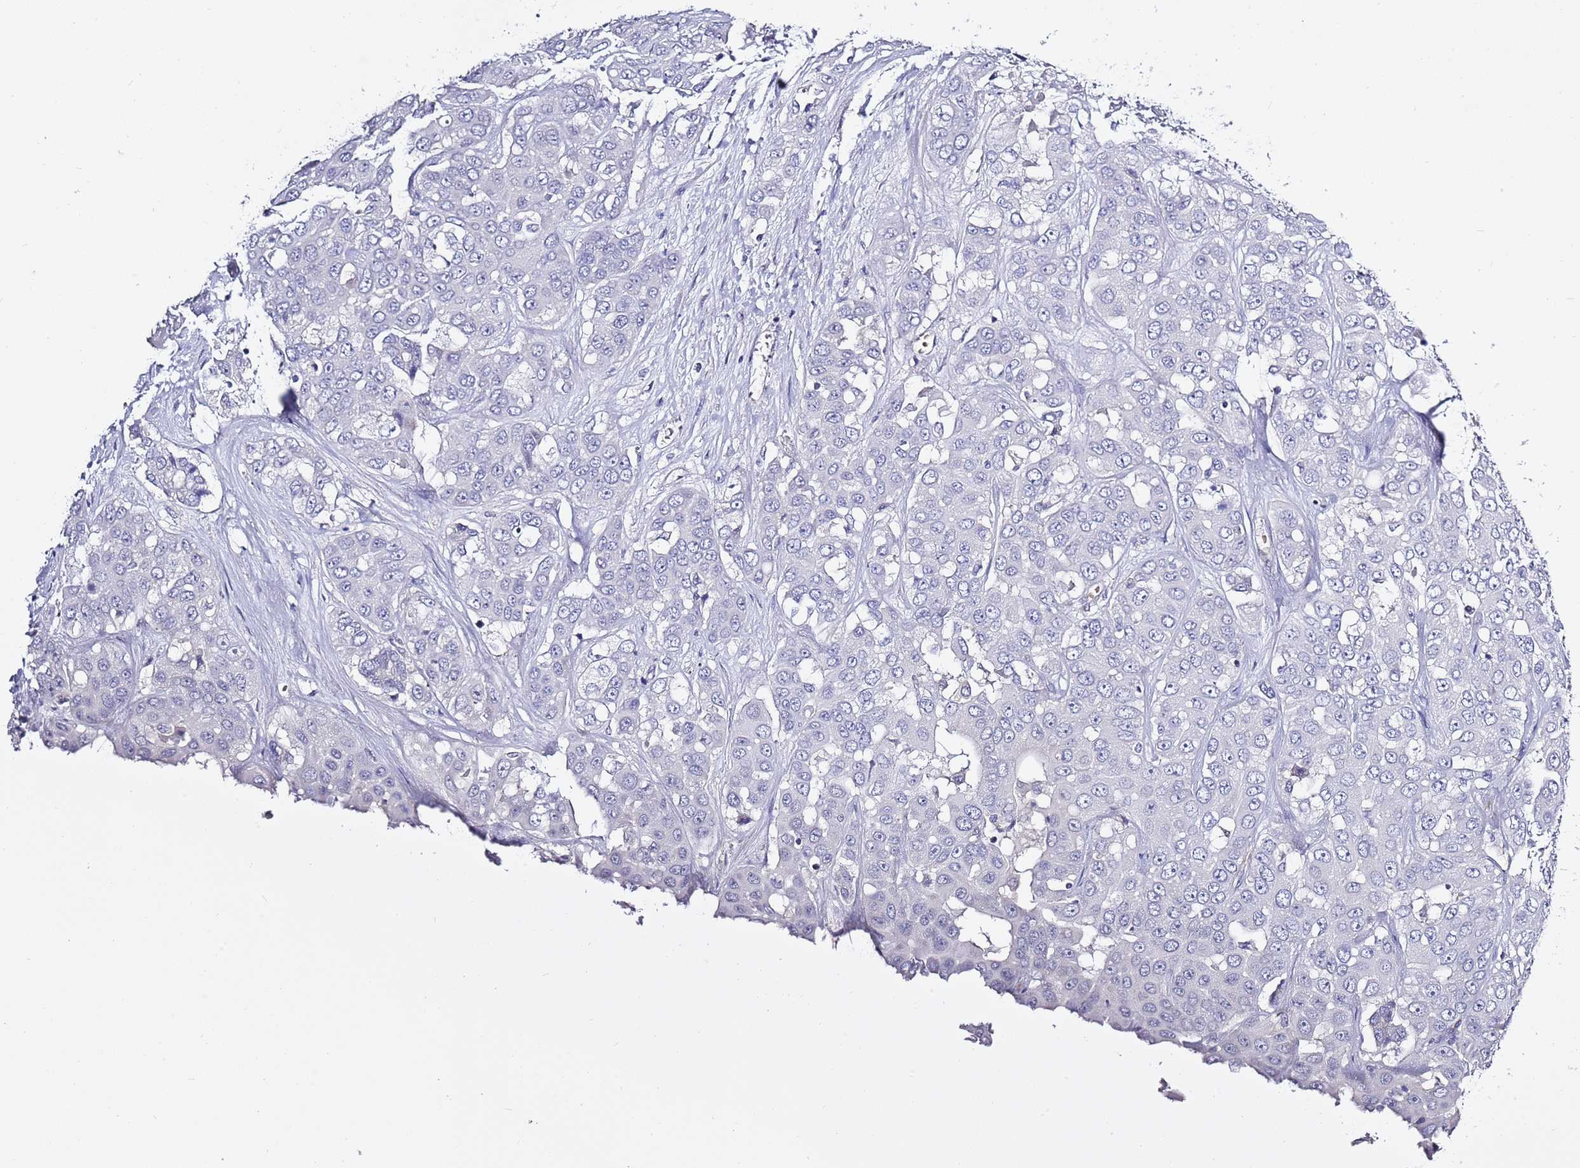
{"staining": {"intensity": "negative", "quantity": "none", "location": "none"}, "tissue": "liver cancer", "cell_type": "Tumor cells", "image_type": "cancer", "snomed": [{"axis": "morphology", "description": "Cholangiocarcinoma"}, {"axis": "topography", "description": "Liver"}], "caption": "Cholangiocarcinoma (liver) was stained to show a protein in brown. There is no significant positivity in tumor cells.", "gene": "RFK", "patient": {"sex": "female", "age": 52}}